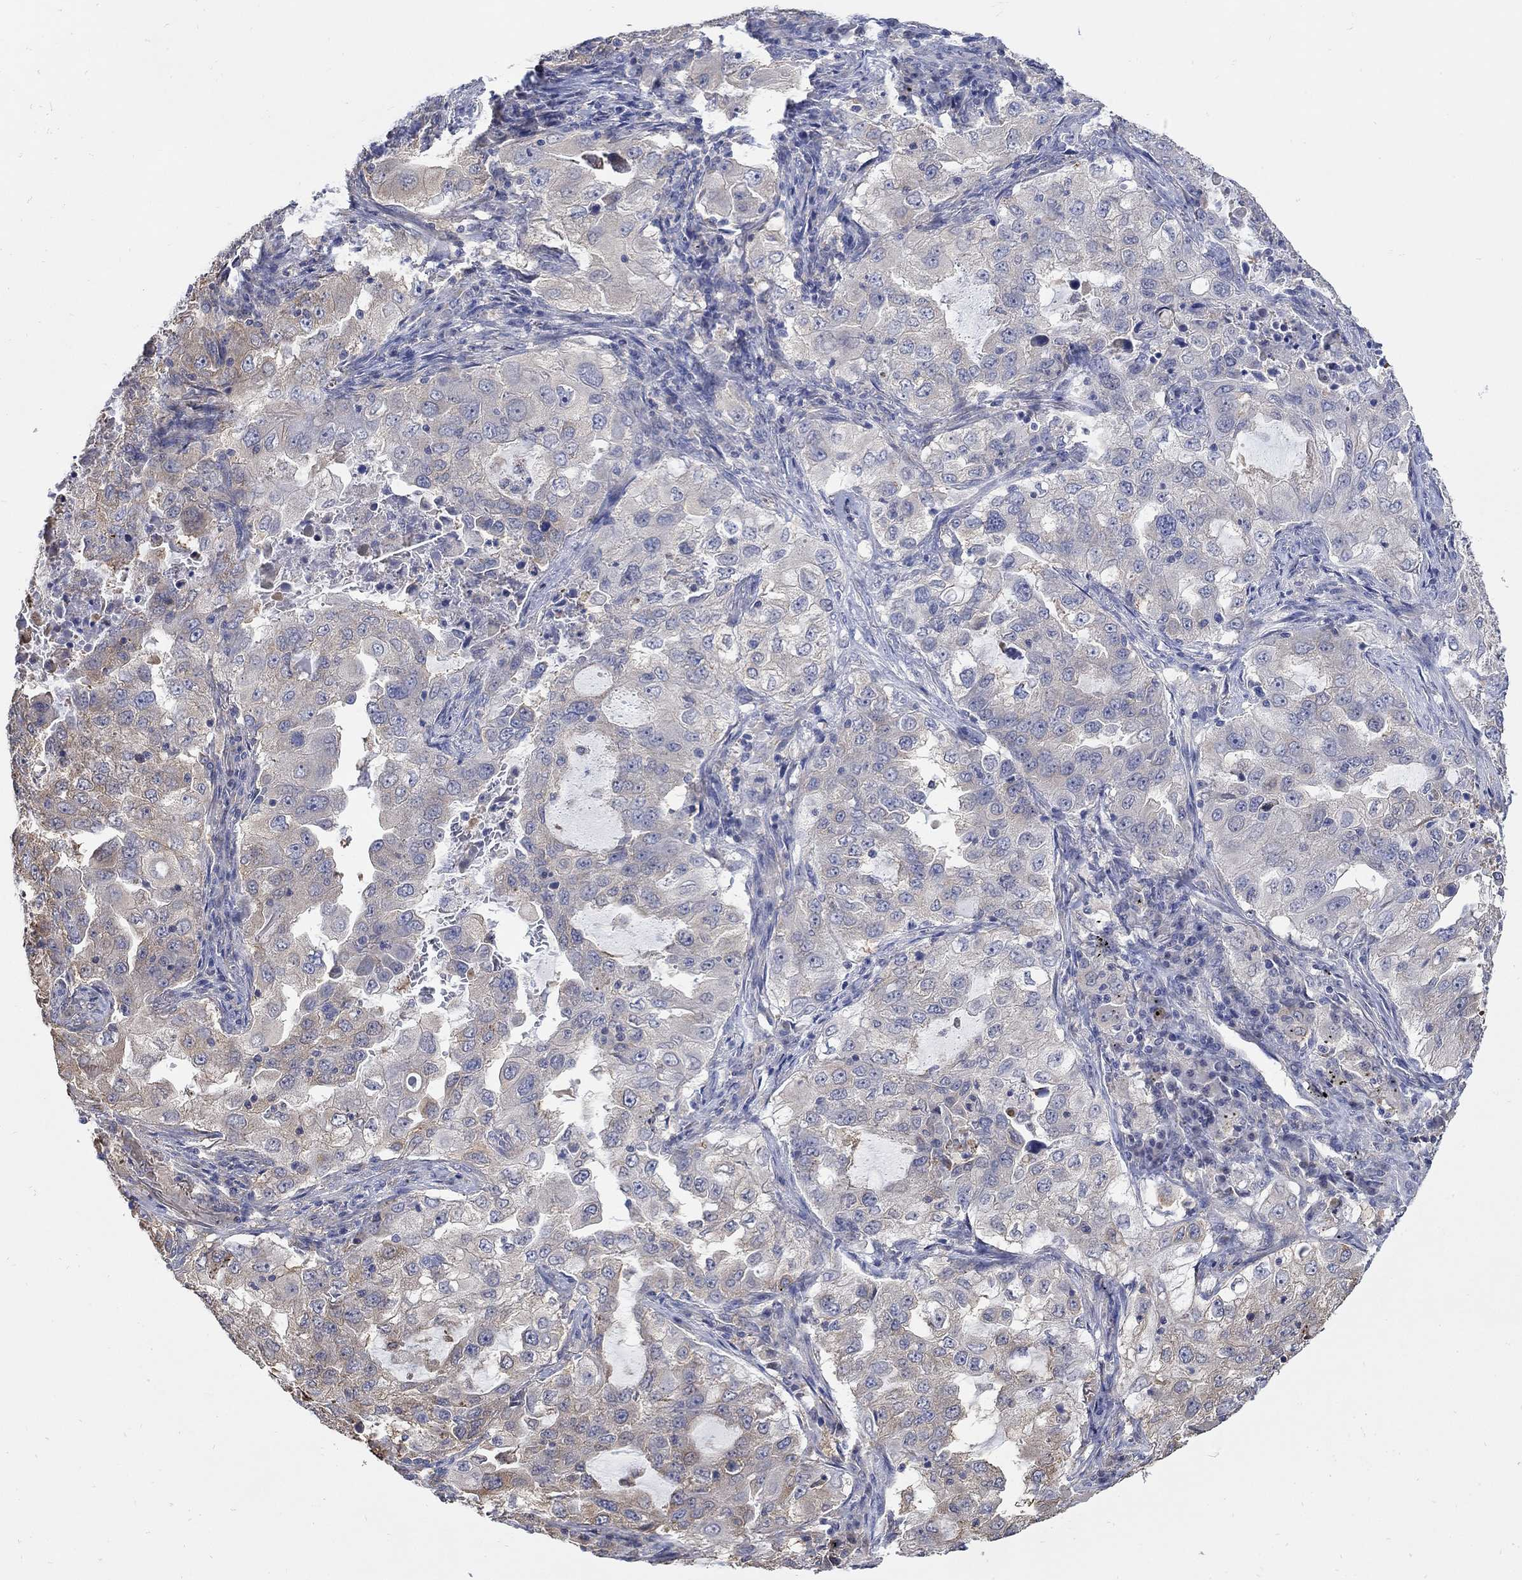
{"staining": {"intensity": "weak", "quantity": "<25%", "location": "cytoplasmic/membranous"}, "tissue": "lung cancer", "cell_type": "Tumor cells", "image_type": "cancer", "snomed": [{"axis": "morphology", "description": "Adenocarcinoma, NOS"}, {"axis": "topography", "description": "Lung"}], "caption": "Immunohistochemical staining of lung cancer displays no significant staining in tumor cells. (Brightfield microscopy of DAB (3,3'-diaminobenzidine) immunohistochemistry at high magnification).", "gene": "TEKT3", "patient": {"sex": "female", "age": 61}}